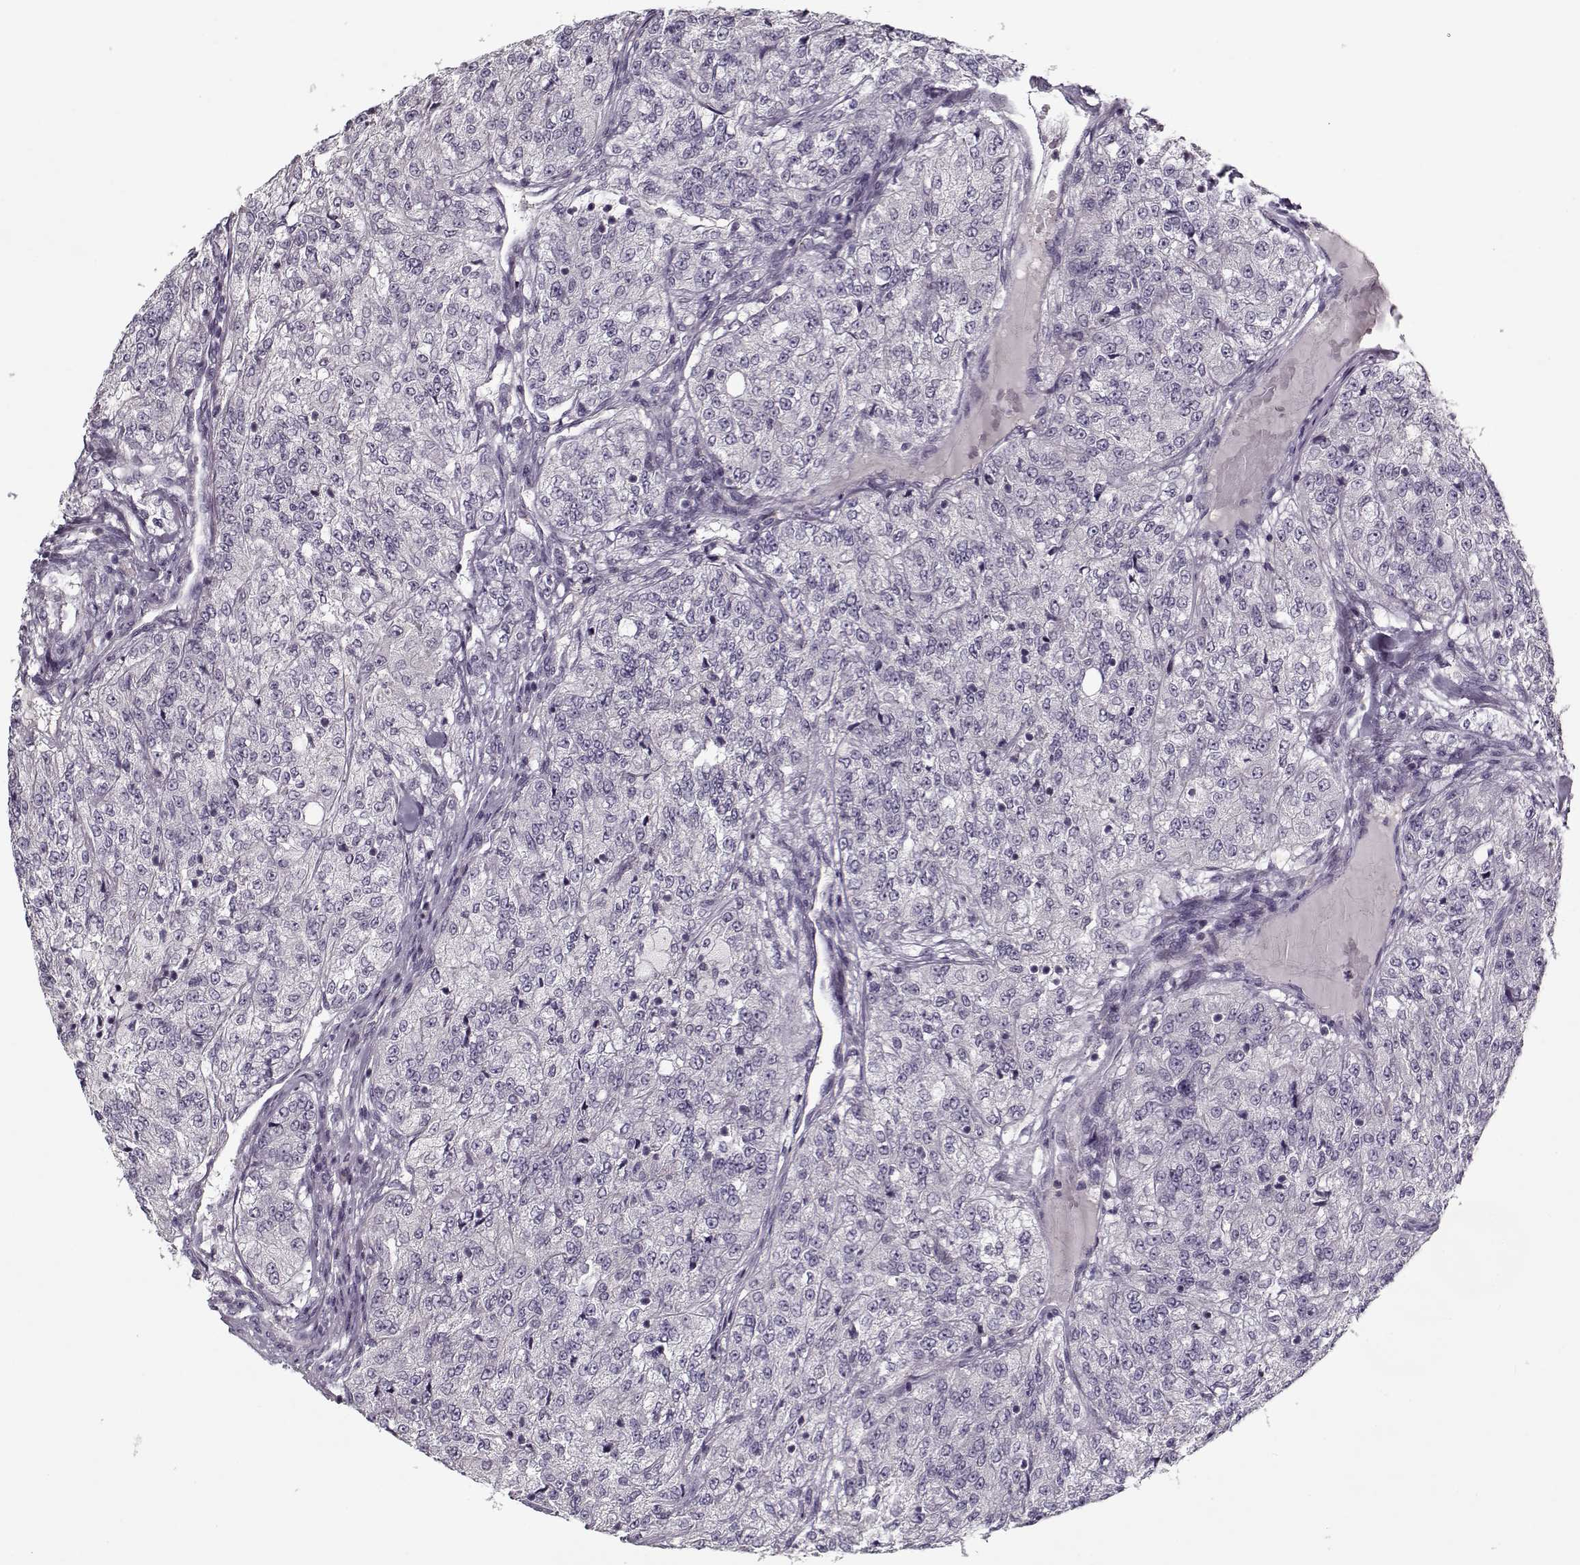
{"staining": {"intensity": "negative", "quantity": "none", "location": "none"}, "tissue": "renal cancer", "cell_type": "Tumor cells", "image_type": "cancer", "snomed": [{"axis": "morphology", "description": "Adenocarcinoma, NOS"}, {"axis": "topography", "description": "Kidney"}], "caption": "DAB immunohistochemical staining of renal adenocarcinoma reveals no significant expression in tumor cells.", "gene": "UNC13D", "patient": {"sex": "female", "age": 63}}